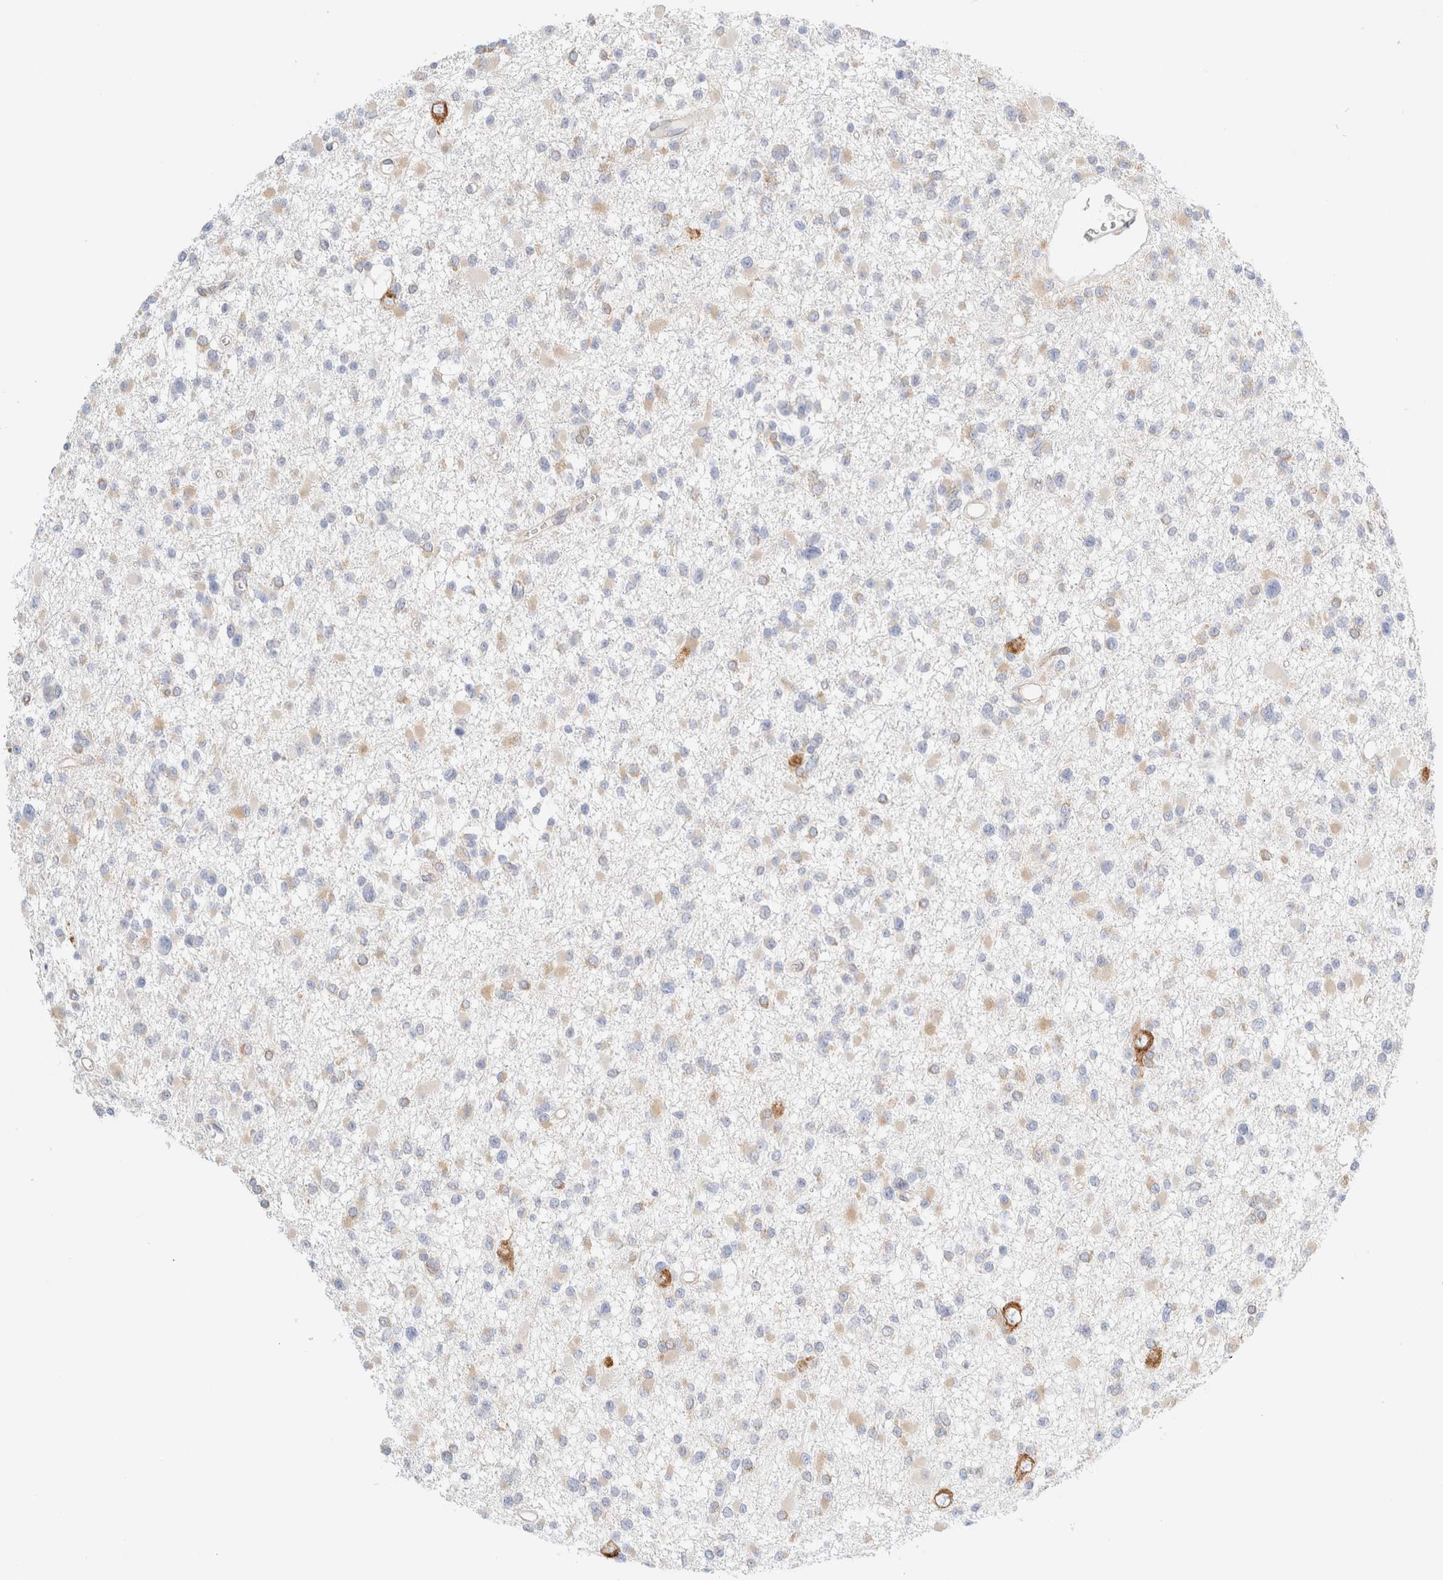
{"staining": {"intensity": "weak", "quantity": "25%-75%", "location": "cytoplasmic/membranous"}, "tissue": "glioma", "cell_type": "Tumor cells", "image_type": "cancer", "snomed": [{"axis": "morphology", "description": "Glioma, malignant, Low grade"}, {"axis": "topography", "description": "Brain"}], "caption": "This micrograph reveals immunohistochemistry (IHC) staining of human glioma, with low weak cytoplasmic/membranous expression in approximately 25%-75% of tumor cells.", "gene": "ZC2HC1A", "patient": {"sex": "female", "age": 22}}